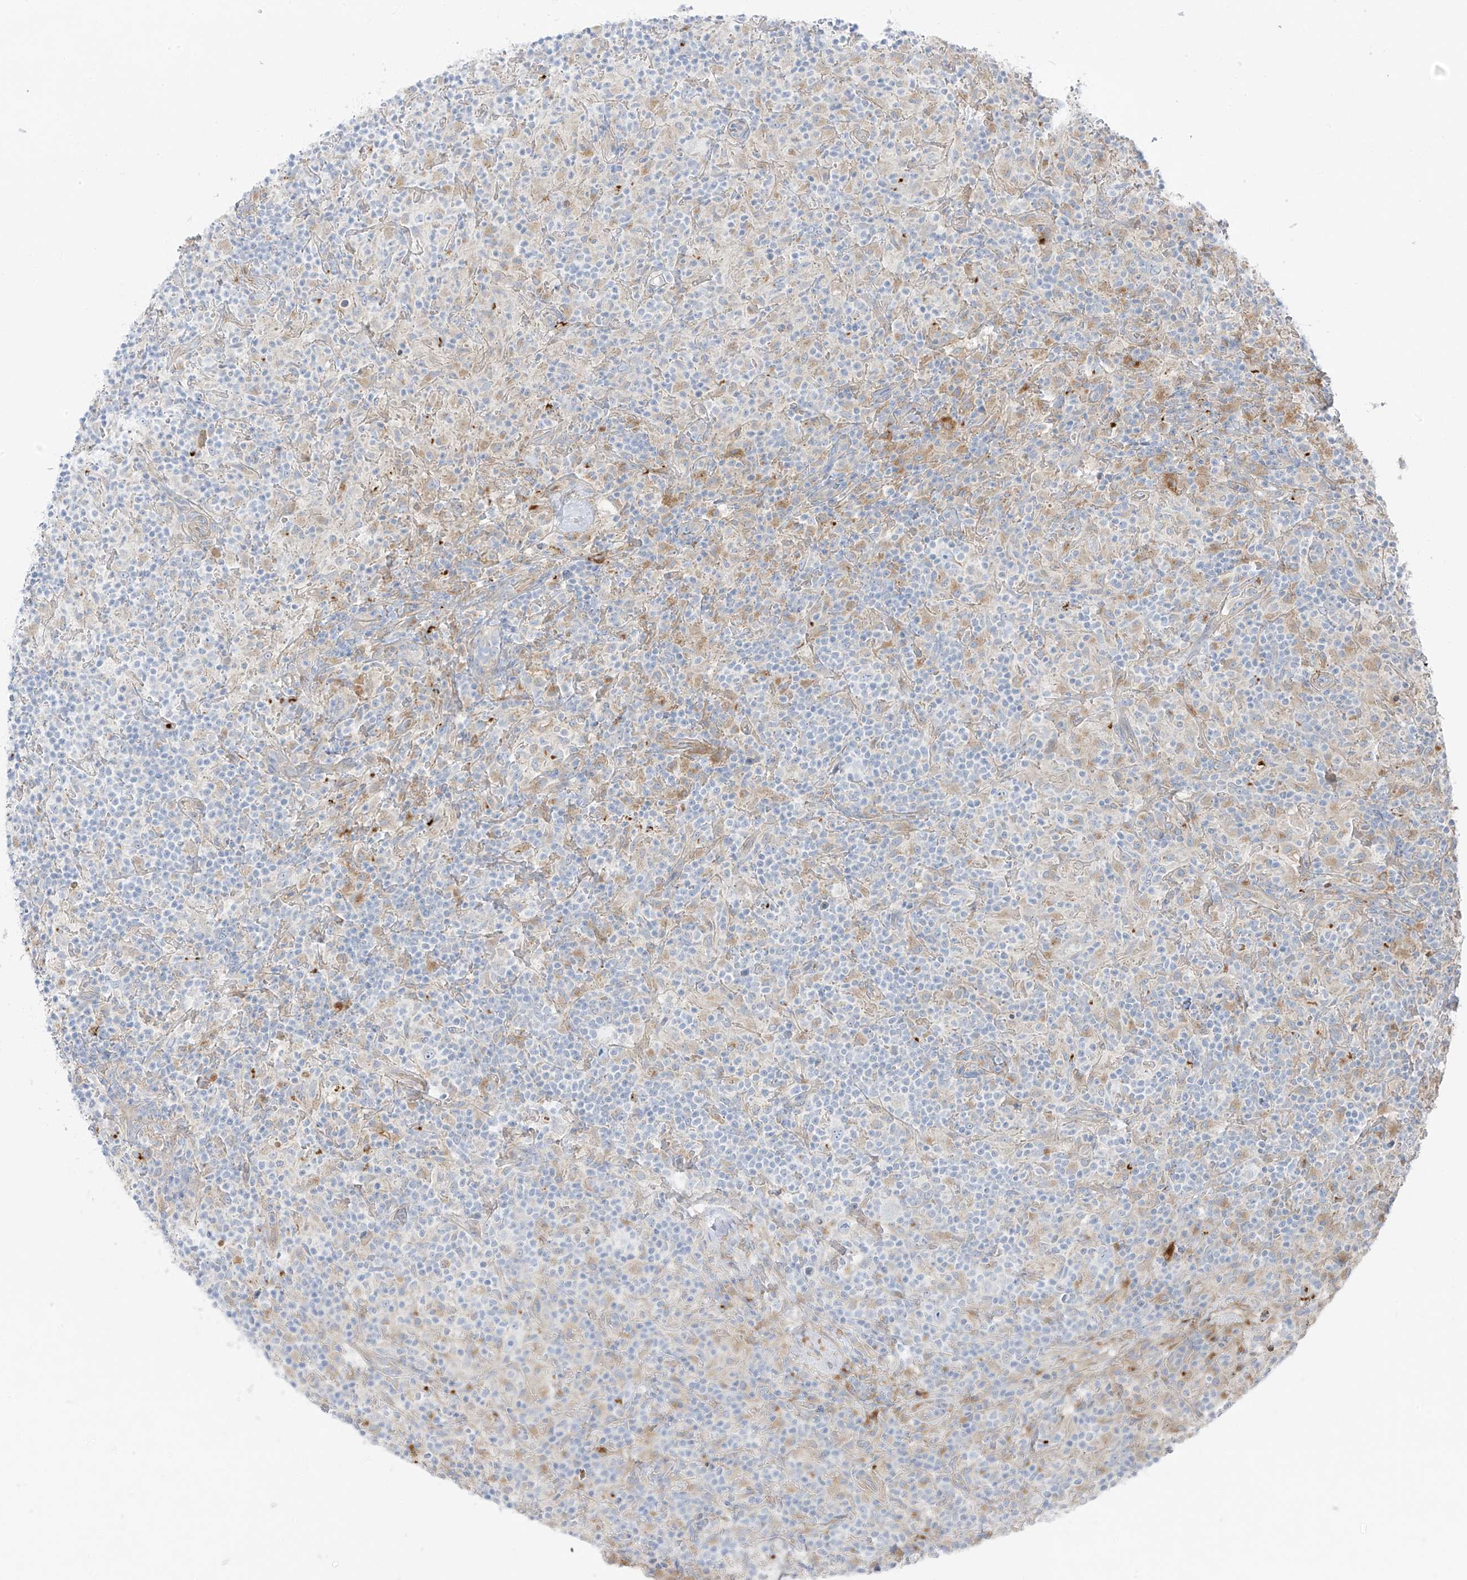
{"staining": {"intensity": "negative", "quantity": "none", "location": "none"}, "tissue": "lymphoma", "cell_type": "Tumor cells", "image_type": "cancer", "snomed": [{"axis": "morphology", "description": "Hodgkin's disease, NOS"}, {"axis": "topography", "description": "Lymph node"}], "caption": "This is a image of immunohistochemistry (IHC) staining of Hodgkin's disease, which shows no positivity in tumor cells.", "gene": "TAL2", "patient": {"sex": "male", "age": 70}}